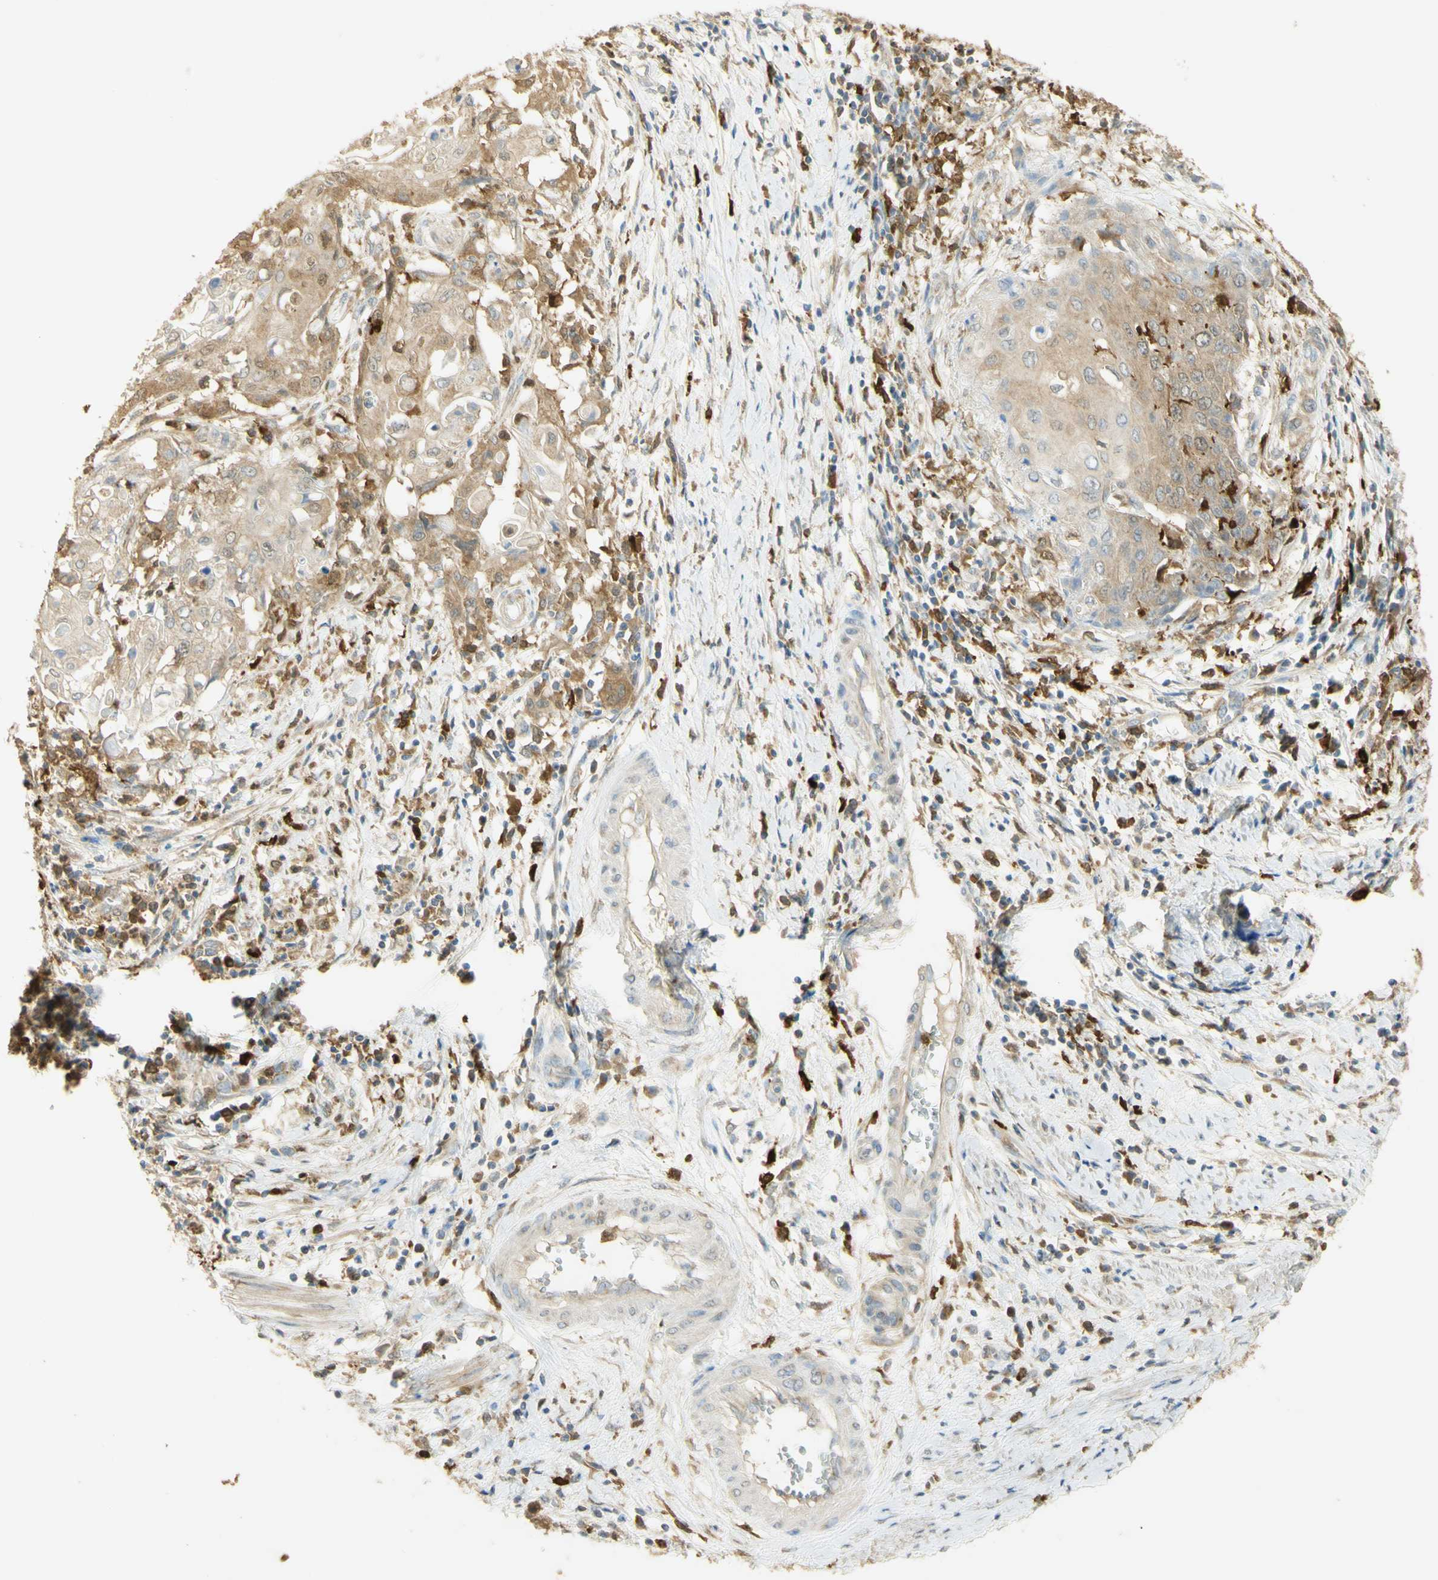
{"staining": {"intensity": "moderate", "quantity": ">75%", "location": "cytoplasmic/membranous,nuclear"}, "tissue": "cervical cancer", "cell_type": "Tumor cells", "image_type": "cancer", "snomed": [{"axis": "morphology", "description": "Squamous cell carcinoma, NOS"}, {"axis": "topography", "description": "Cervix"}], "caption": "An image of human cervical squamous cell carcinoma stained for a protein displays moderate cytoplasmic/membranous and nuclear brown staining in tumor cells.", "gene": "PAK1", "patient": {"sex": "female", "age": 39}}